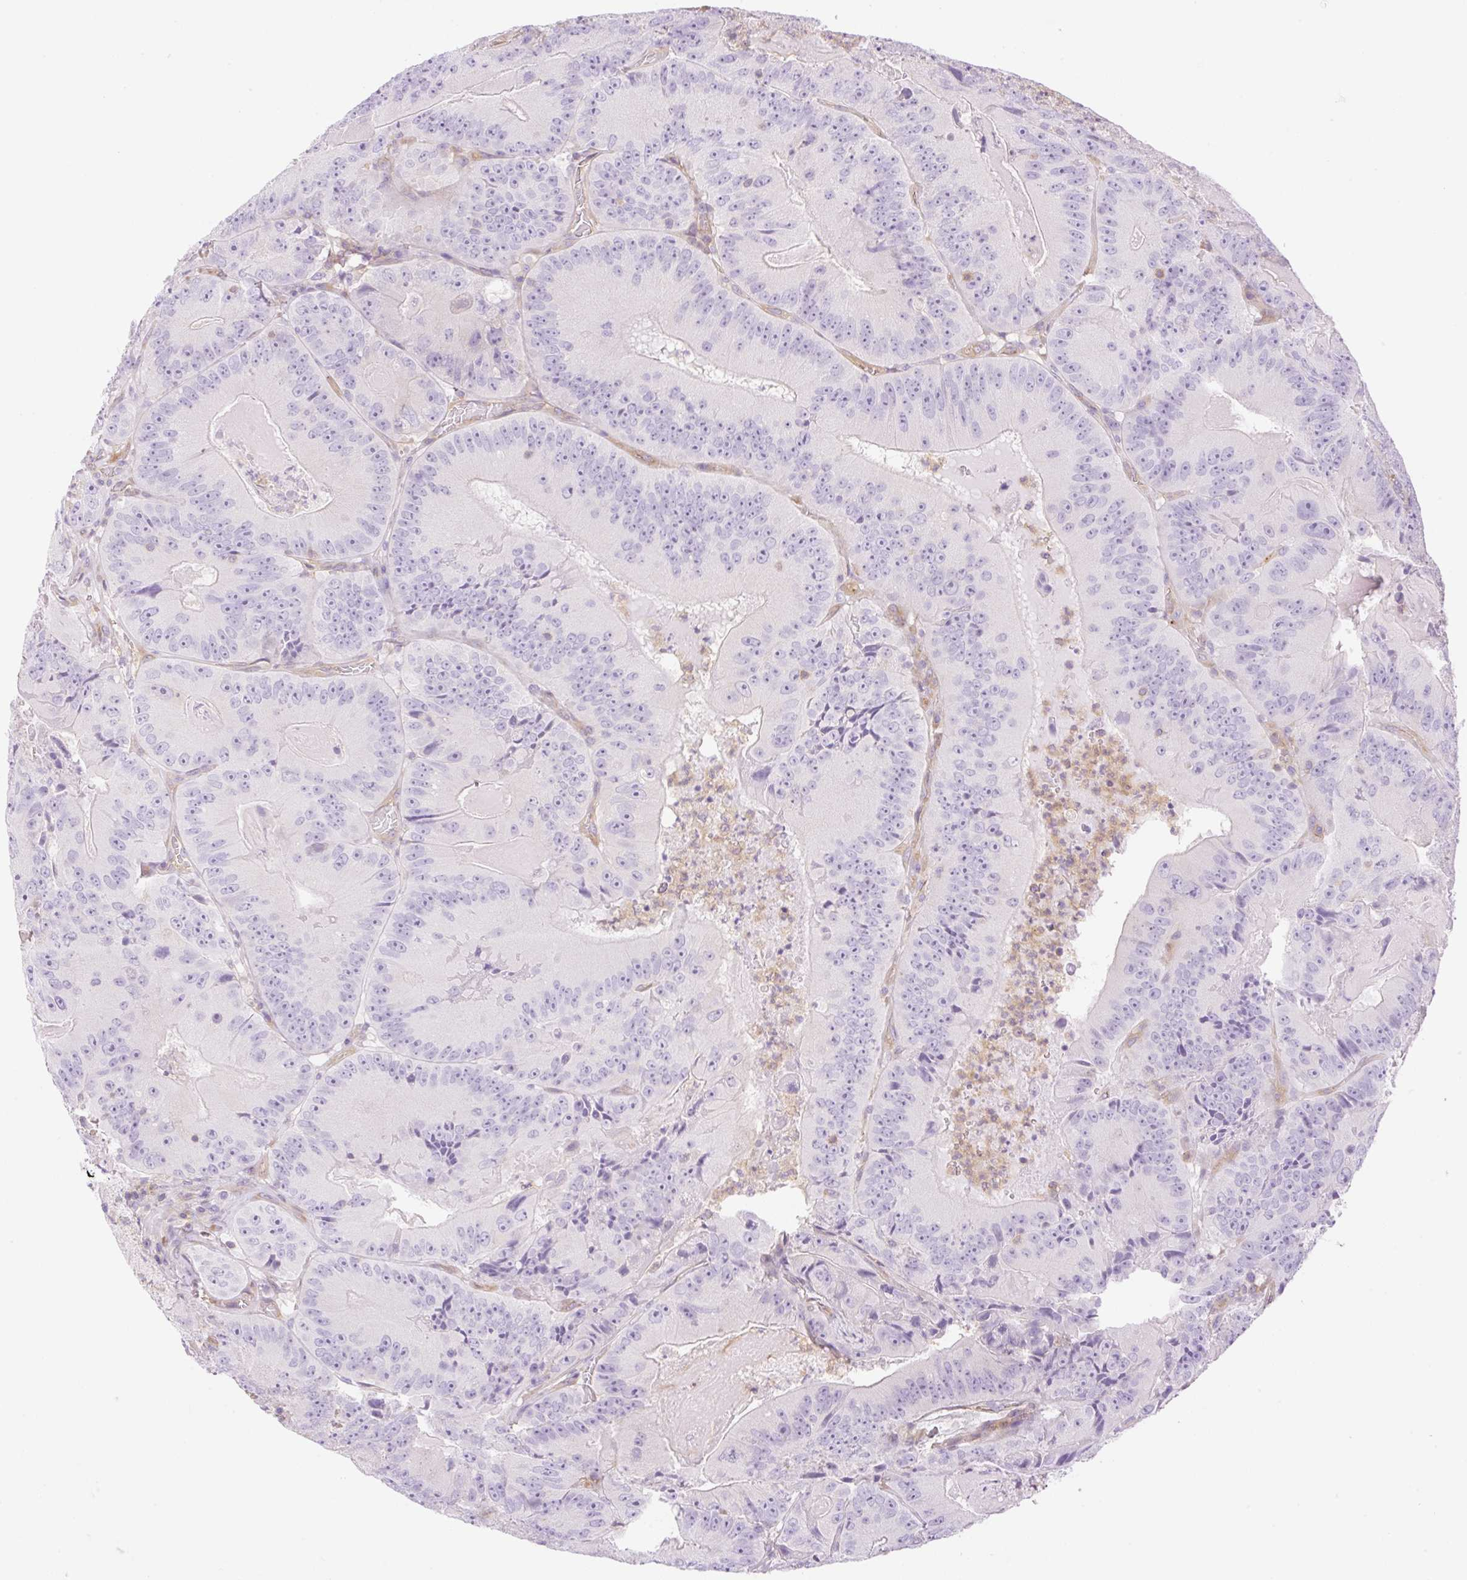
{"staining": {"intensity": "negative", "quantity": "none", "location": "none"}, "tissue": "colorectal cancer", "cell_type": "Tumor cells", "image_type": "cancer", "snomed": [{"axis": "morphology", "description": "Adenocarcinoma, NOS"}, {"axis": "topography", "description": "Colon"}], "caption": "Tumor cells show no significant positivity in colorectal cancer.", "gene": "EHD3", "patient": {"sex": "female", "age": 86}}